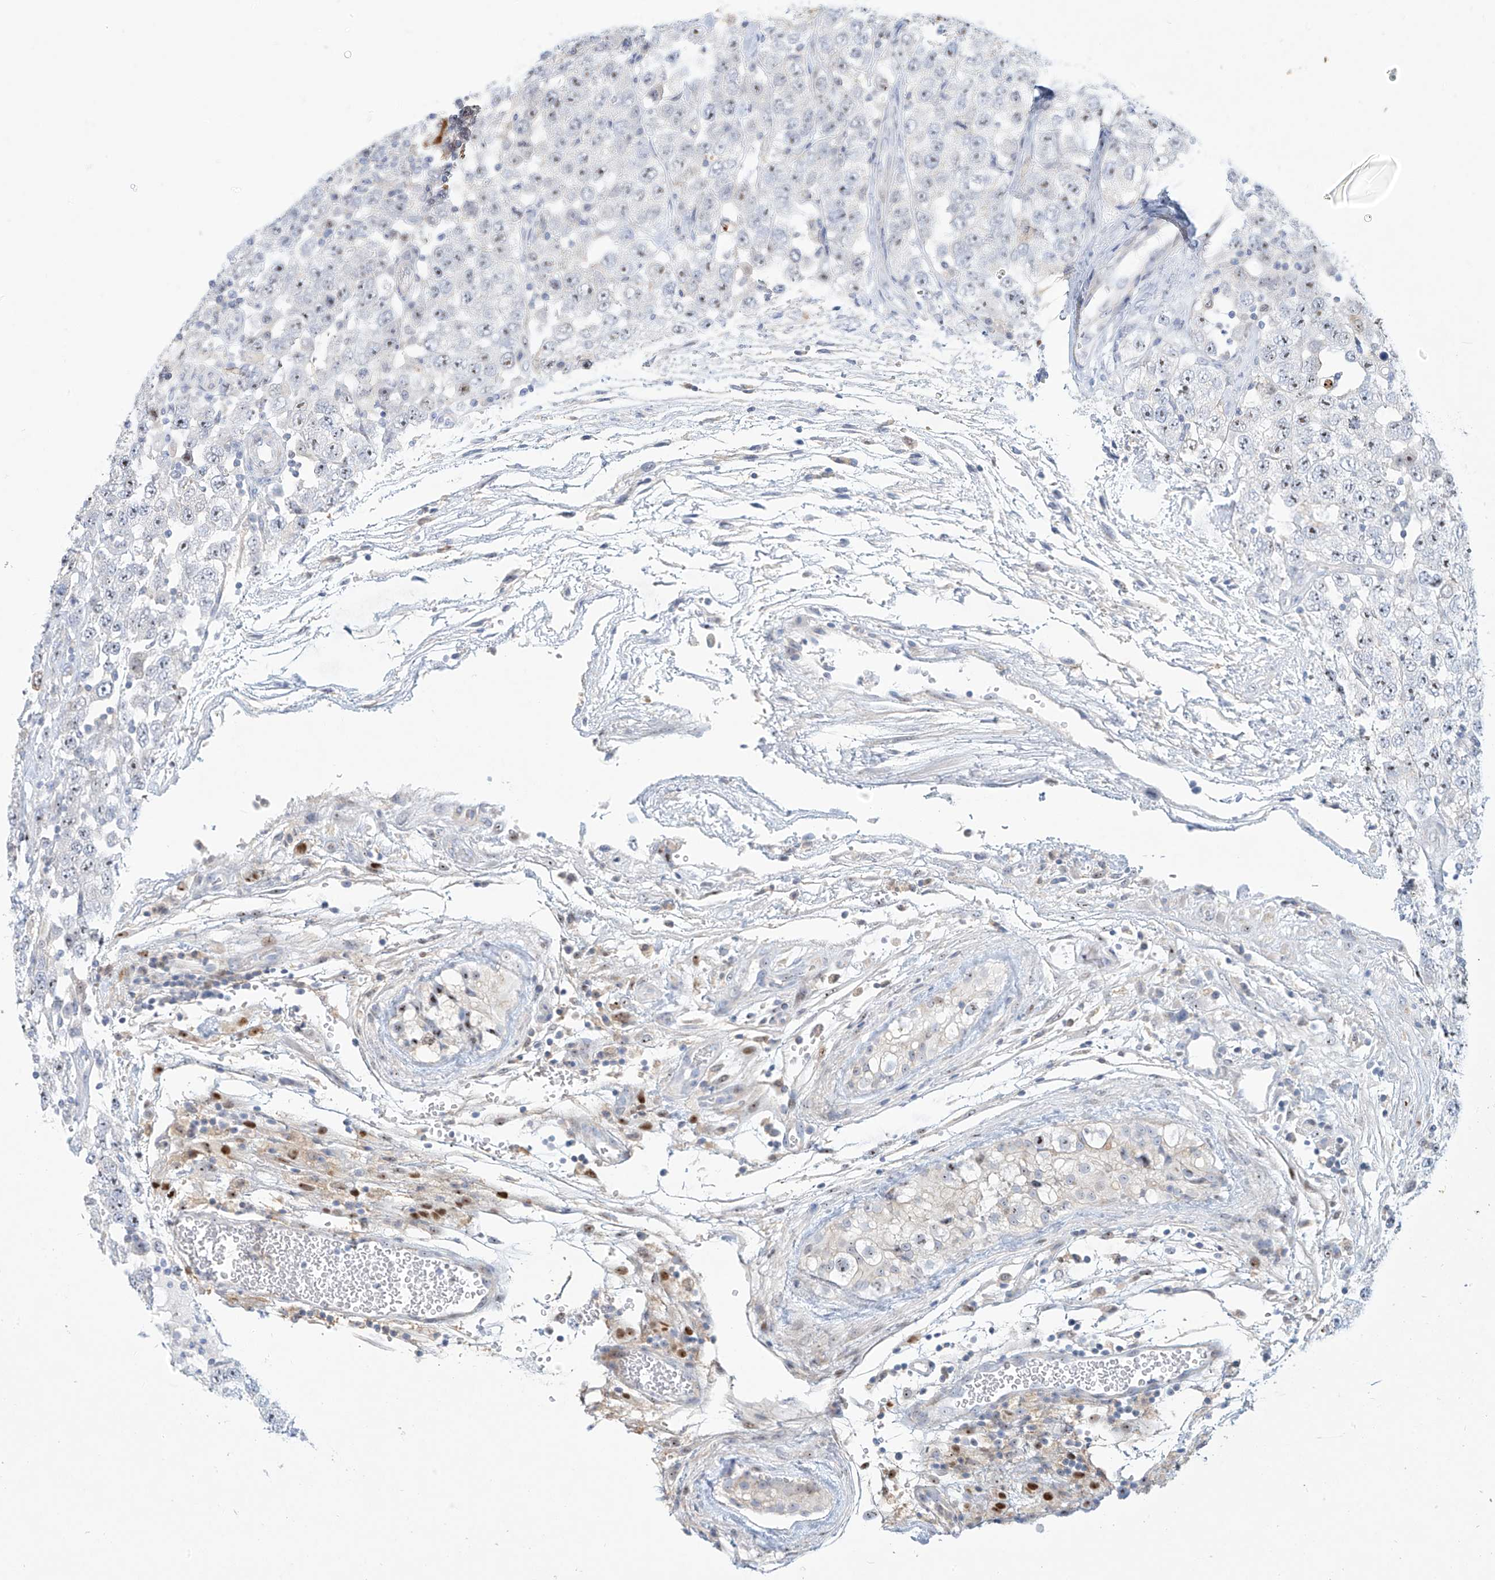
{"staining": {"intensity": "negative", "quantity": "none", "location": "none"}, "tissue": "testis cancer", "cell_type": "Tumor cells", "image_type": "cancer", "snomed": [{"axis": "morphology", "description": "Carcinoma, Embryonal, NOS"}, {"axis": "topography", "description": "Testis"}], "caption": "High power microscopy photomicrograph of an immunohistochemistry (IHC) micrograph of testis embryonal carcinoma, revealing no significant positivity in tumor cells.", "gene": "SNU13", "patient": {"sex": "male", "age": 36}}